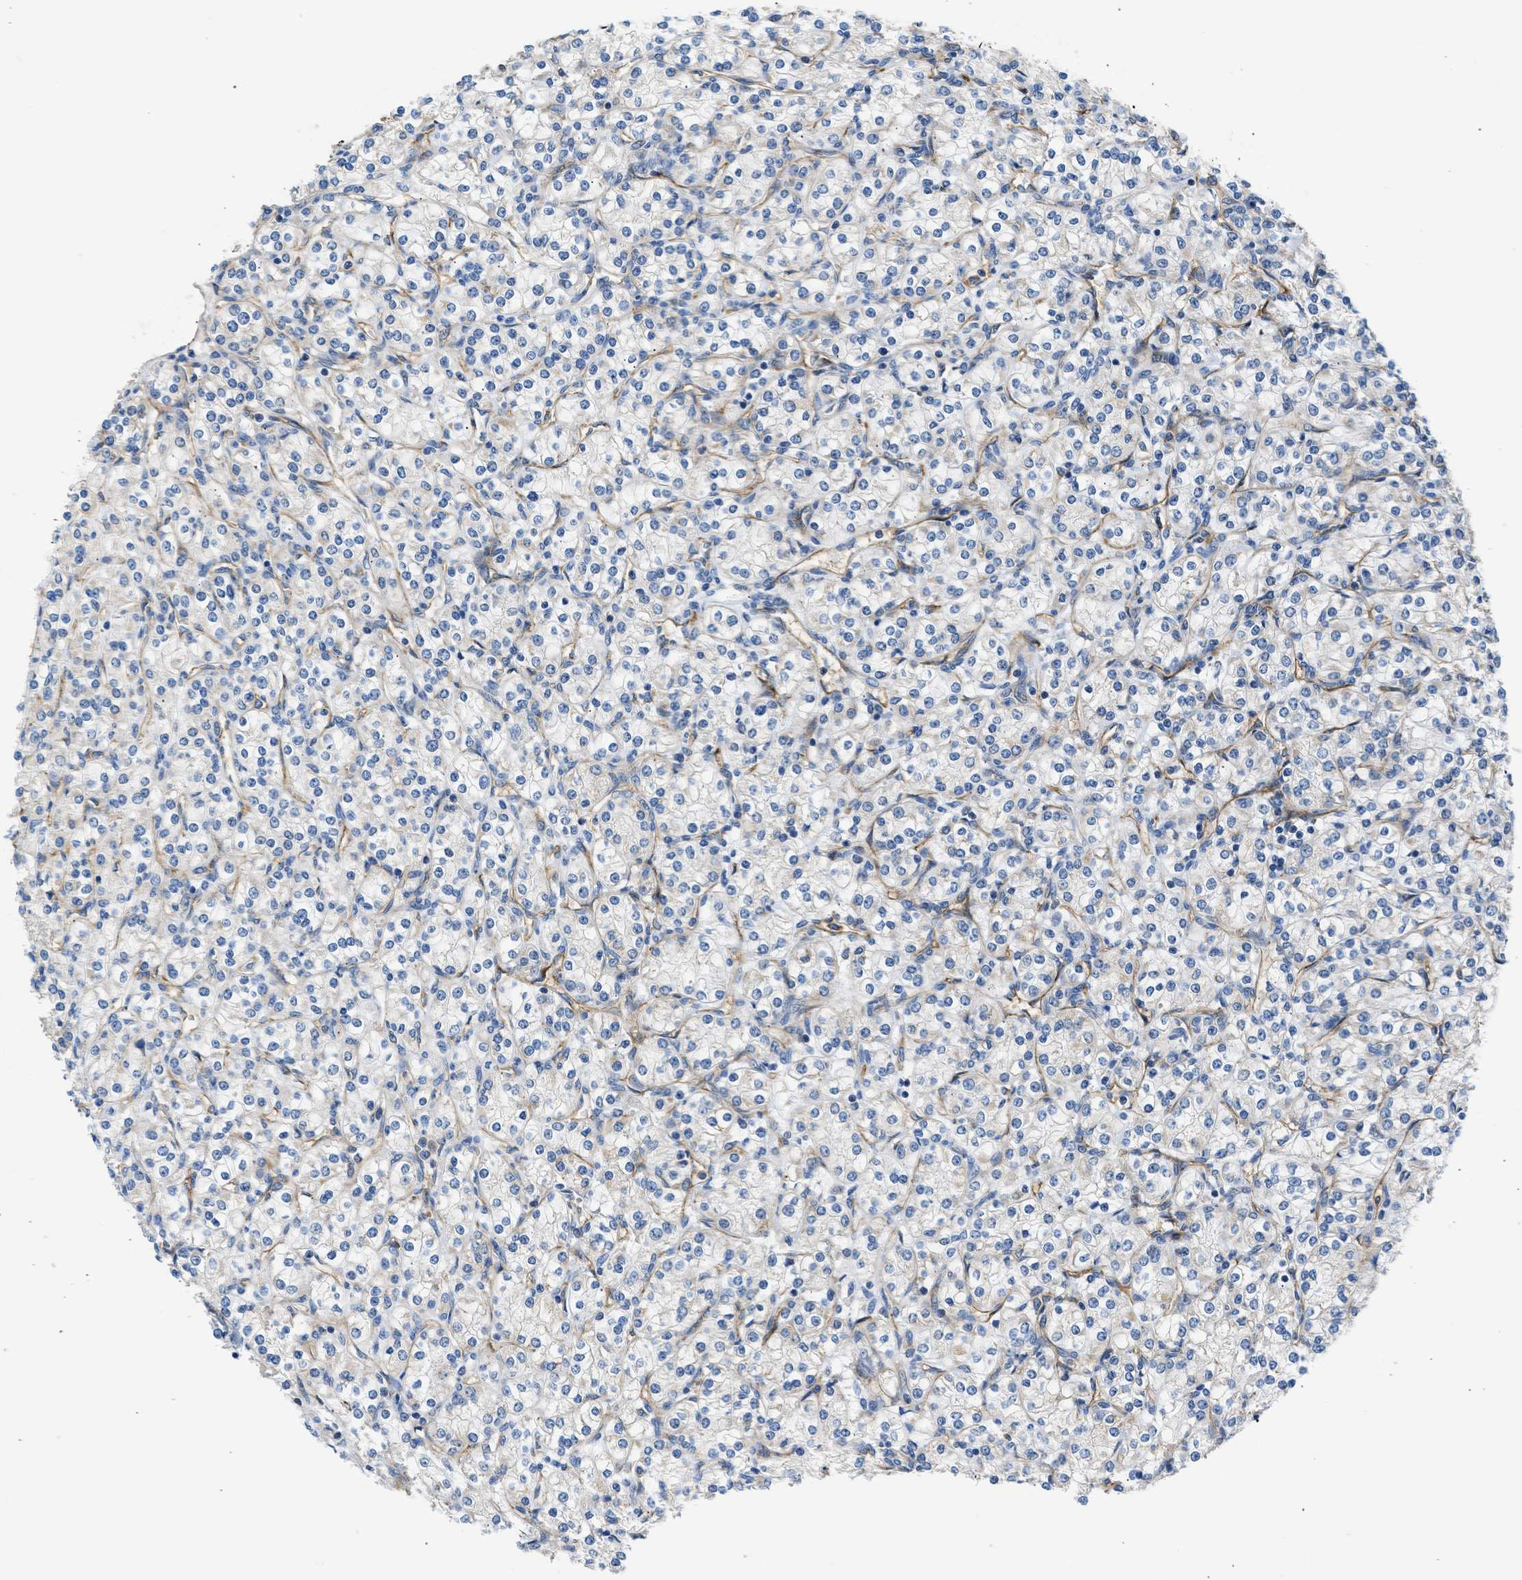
{"staining": {"intensity": "negative", "quantity": "none", "location": "none"}, "tissue": "renal cancer", "cell_type": "Tumor cells", "image_type": "cancer", "snomed": [{"axis": "morphology", "description": "Adenocarcinoma, NOS"}, {"axis": "topography", "description": "Kidney"}], "caption": "This photomicrograph is of renal cancer (adenocarcinoma) stained with immunohistochemistry (IHC) to label a protein in brown with the nuclei are counter-stained blue. There is no expression in tumor cells.", "gene": "ULK4", "patient": {"sex": "male", "age": 77}}